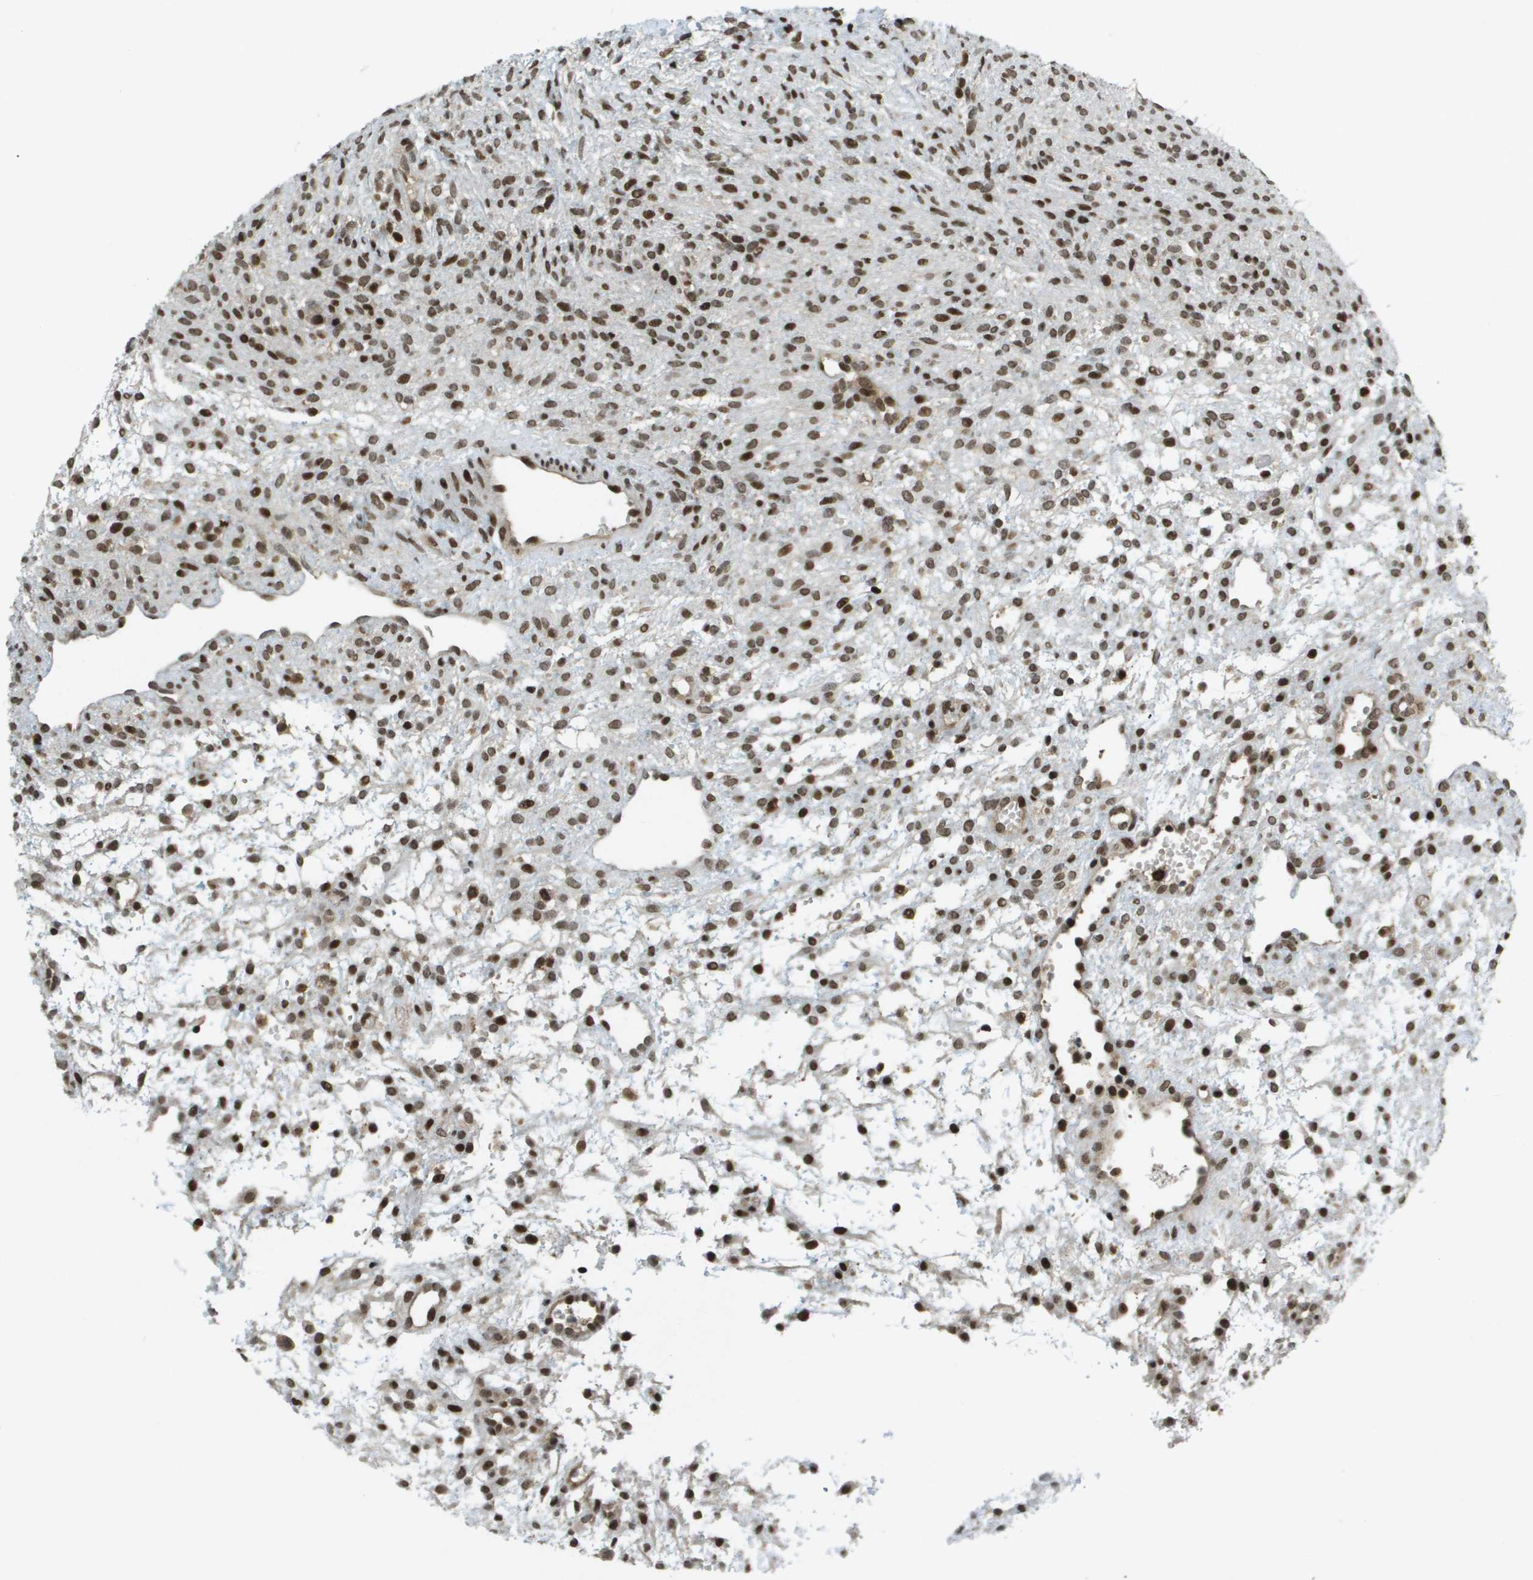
{"staining": {"intensity": "moderate", "quantity": "25%-75%", "location": "nuclear"}, "tissue": "ovary", "cell_type": "Ovarian stroma cells", "image_type": "normal", "snomed": [{"axis": "morphology", "description": "Normal tissue, NOS"}, {"axis": "morphology", "description": "Cyst, NOS"}, {"axis": "topography", "description": "Ovary"}], "caption": "Protein staining by IHC displays moderate nuclear staining in approximately 25%-75% of ovarian stroma cells in normal ovary.", "gene": "IRF7", "patient": {"sex": "female", "age": 18}}